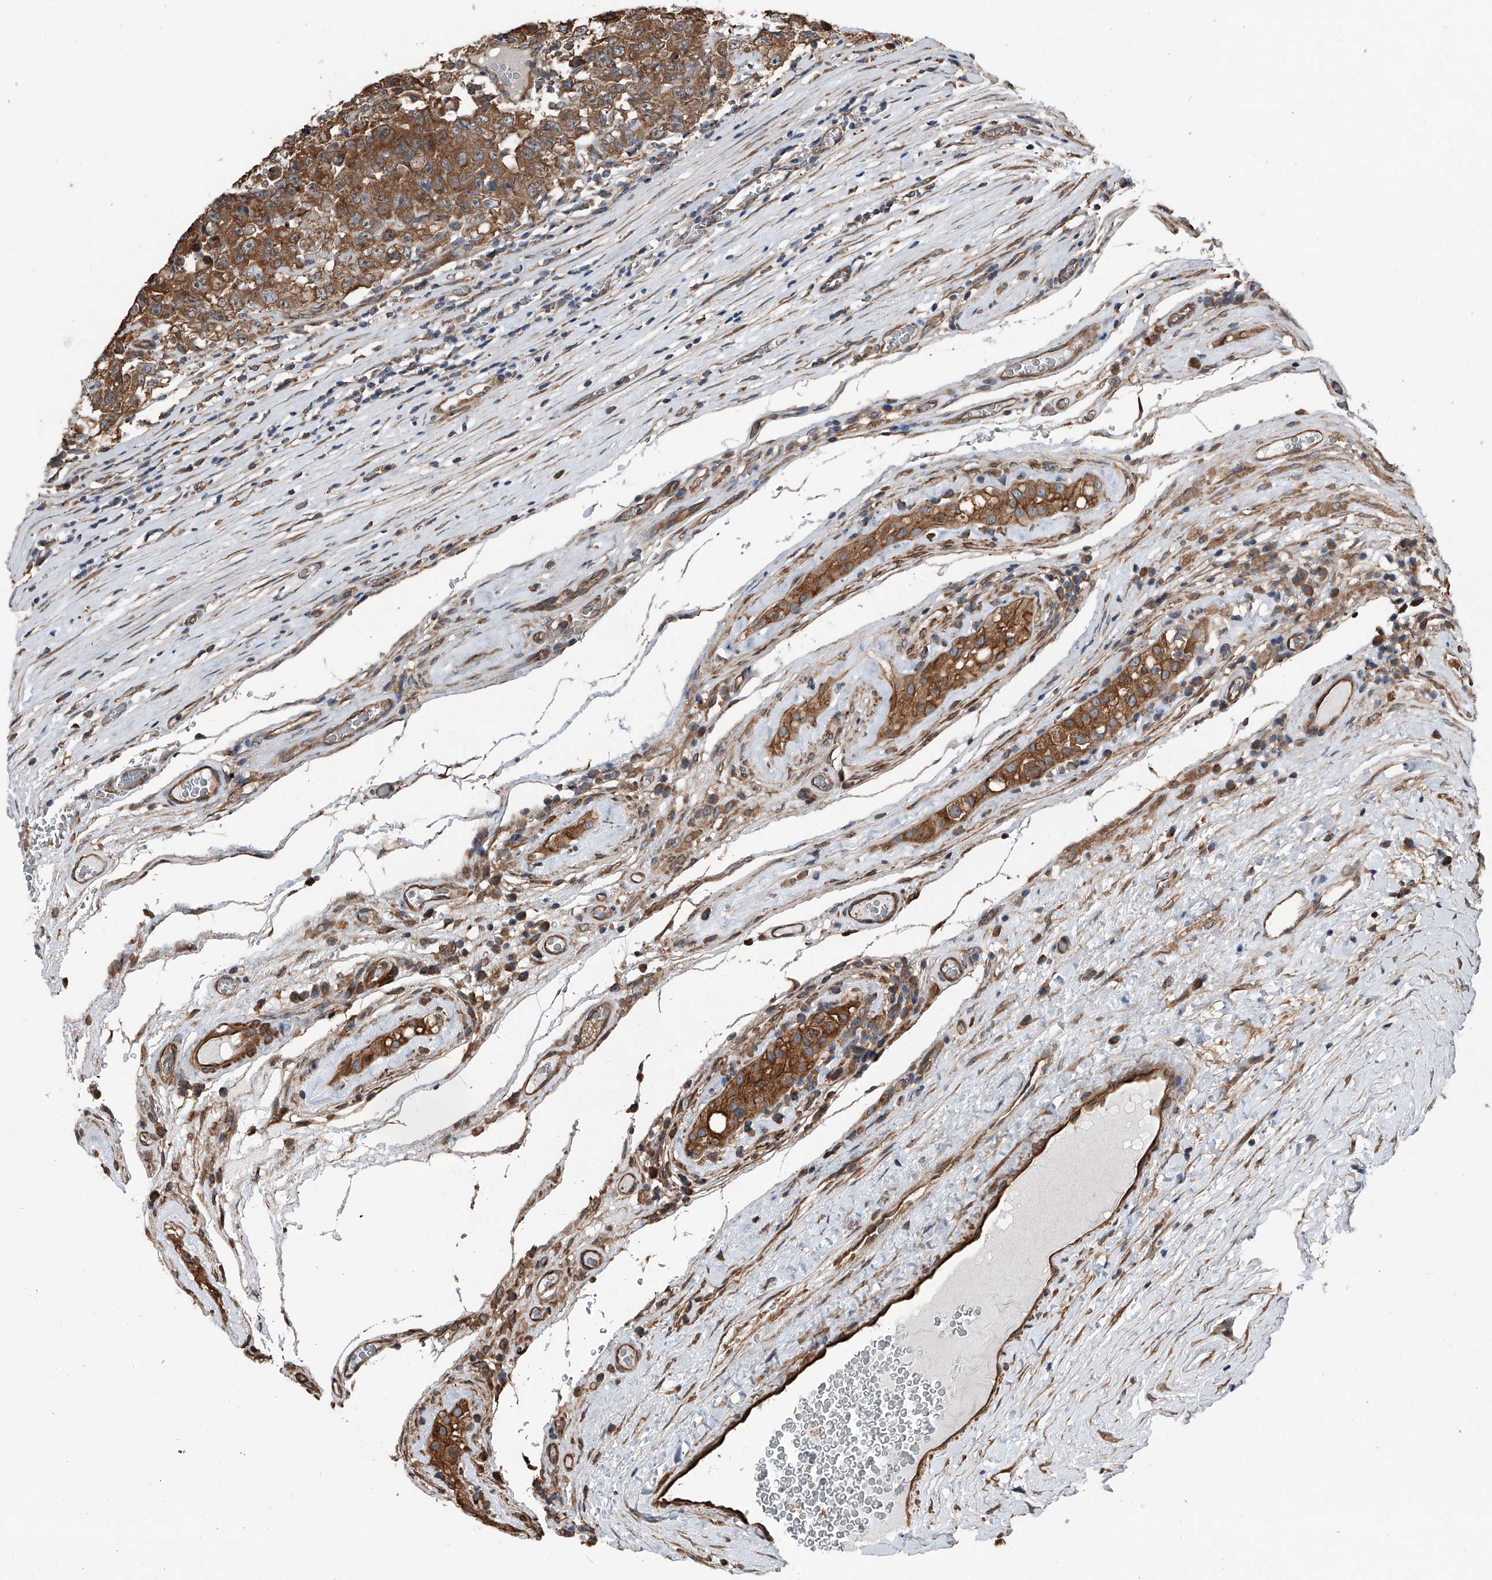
{"staining": {"intensity": "strong", "quantity": ">75%", "location": "cytoplasmic/membranous"}, "tissue": "testis cancer", "cell_type": "Tumor cells", "image_type": "cancer", "snomed": [{"axis": "morphology", "description": "Carcinoma, Embryonal, NOS"}, {"axis": "topography", "description": "Testis"}], "caption": "An immunohistochemistry histopathology image of tumor tissue is shown. Protein staining in brown labels strong cytoplasmic/membranous positivity in testis embryonal carcinoma within tumor cells.", "gene": "KCNJ2", "patient": {"sex": "male", "age": 26}}